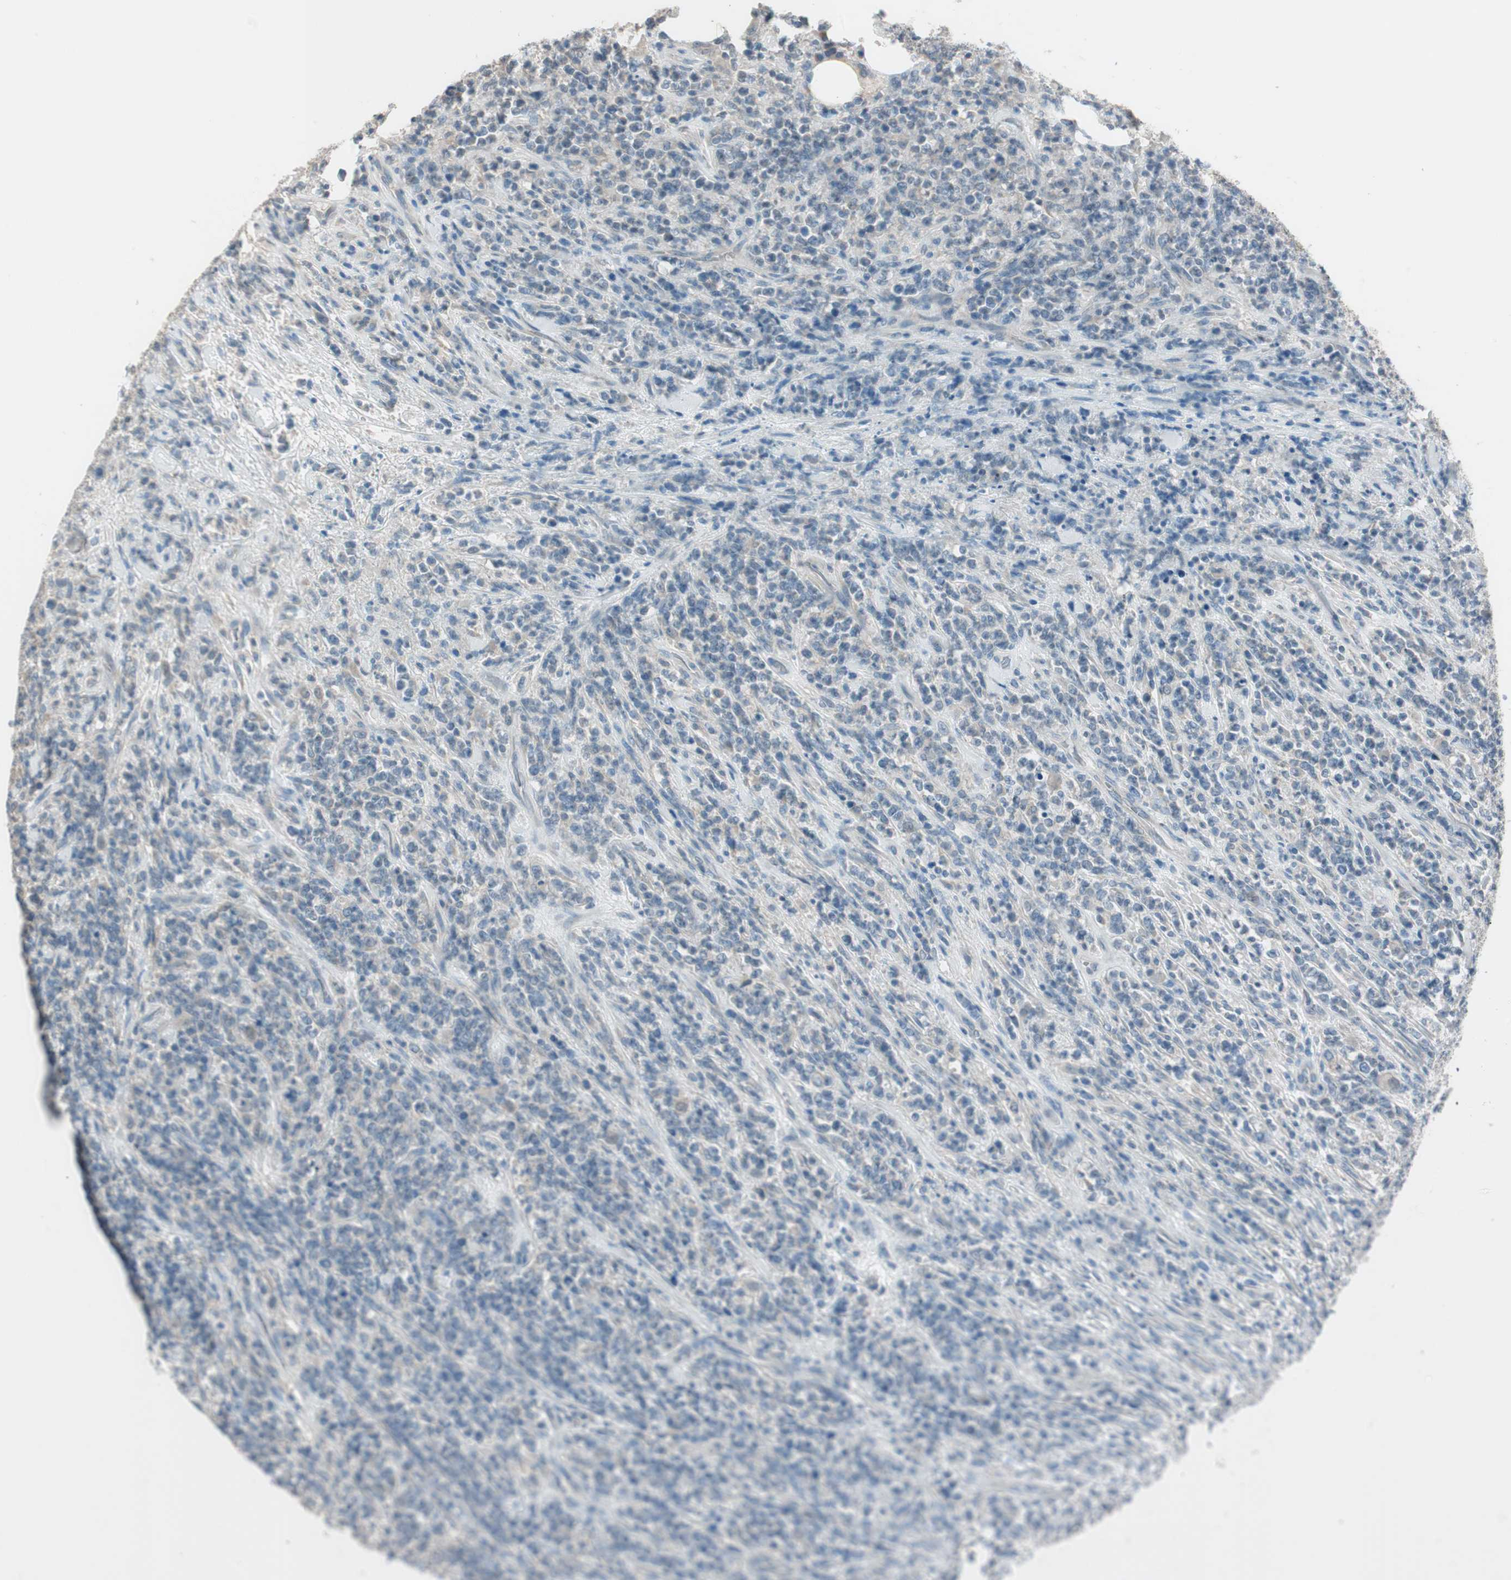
{"staining": {"intensity": "negative", "quantity": "none", "location": "none"}, "tissue": "lymphoma", "cell_type": "Tumor cells", "image_type": "cancer", "snomed": [{"axis": "morphology", "description": "Malignant lymphoma, non-Hodgkin's type, High grade"}, {"axis": "topography", "description": "Soft tissue"}], "caption": "Human lymphoma stained for a protein using IHC demonstrates no staining in tumor cells.", "gene": "KHK", "patient": {"sex": "male", "age": 18}}